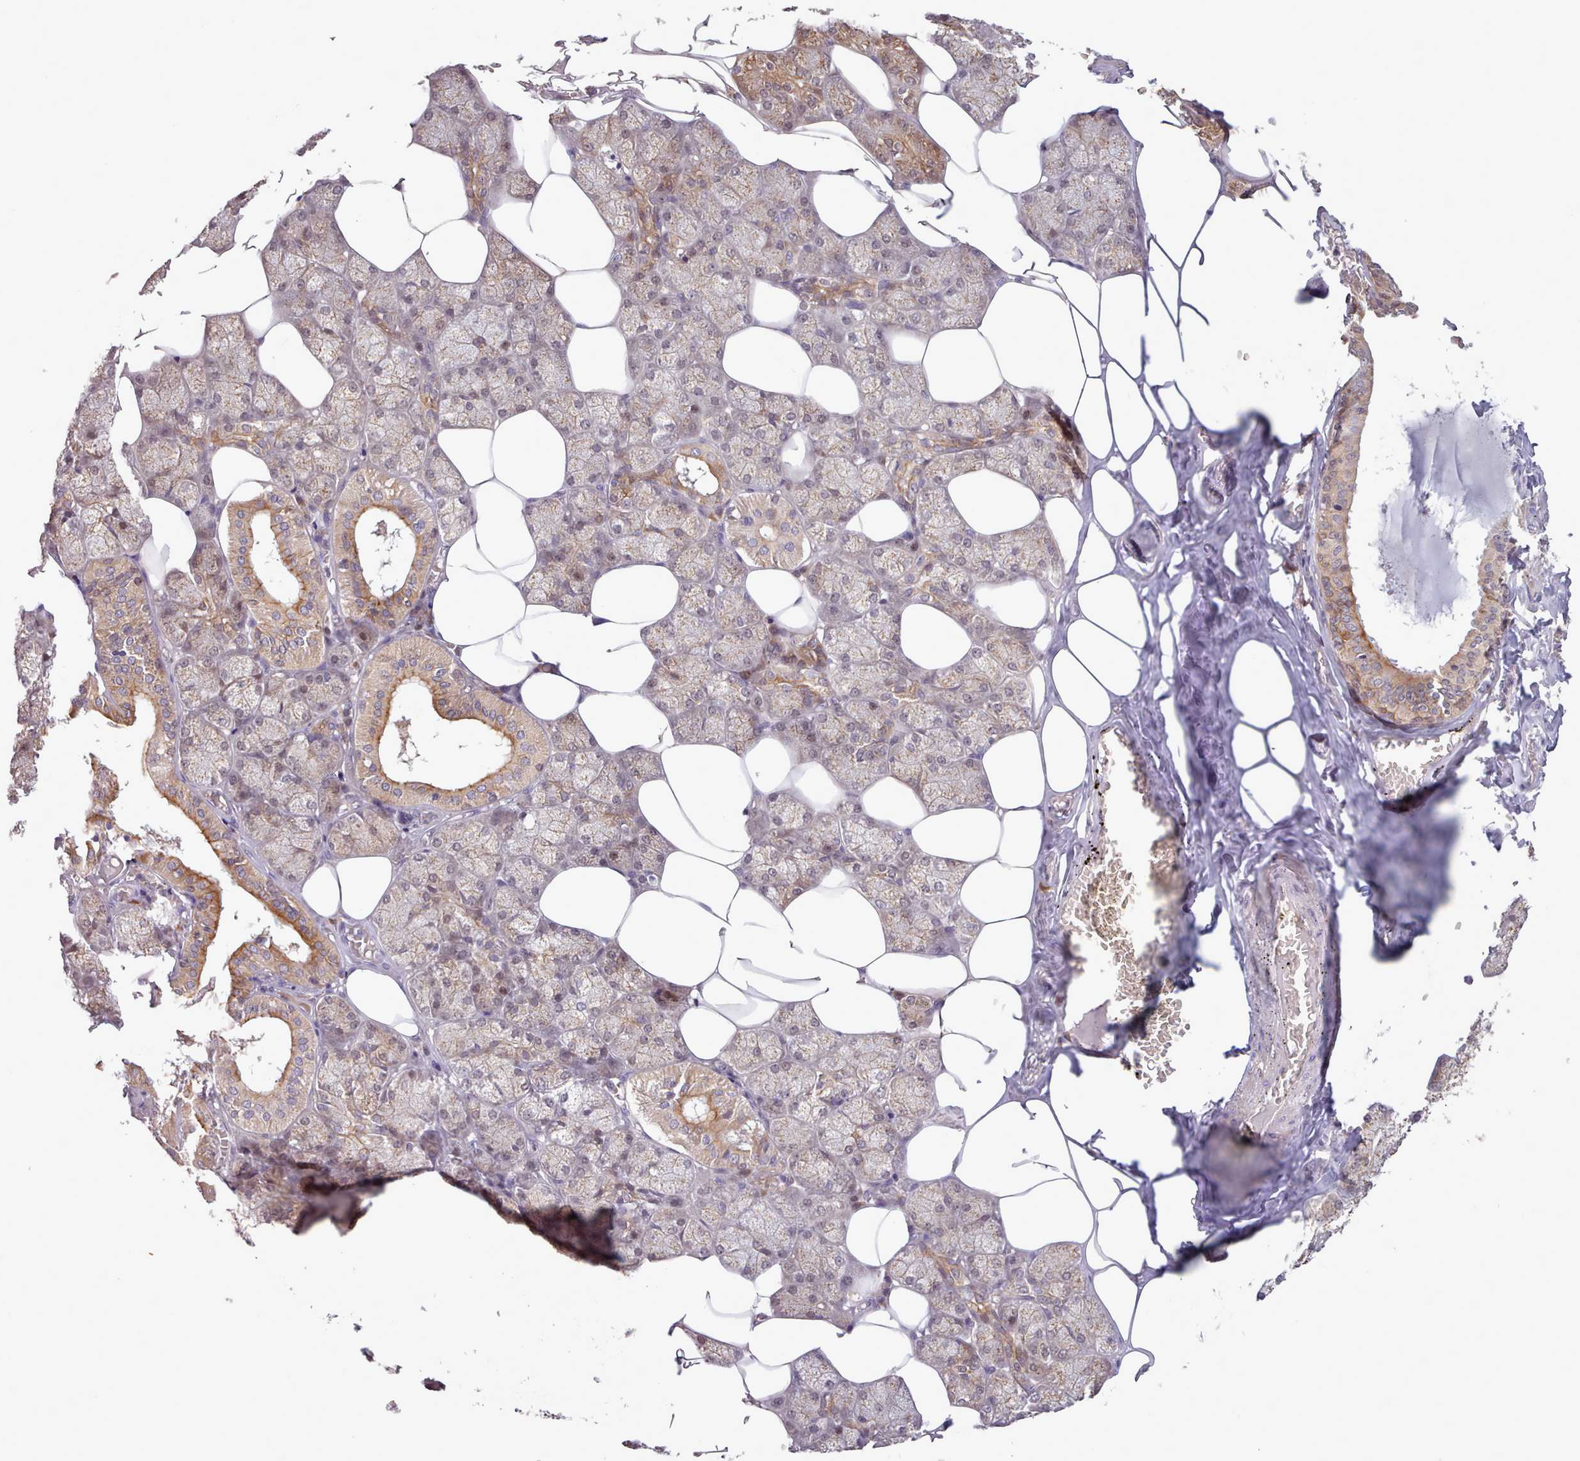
{"staining": {"intensity": "strong", "quantity": "<25%", "location": "cytoplasmic/membranous"}, "tissue": "salivary gland", "cell_type": "Glandular cells", "image_type": "normal", "snomed": [{"axis": "morphology", "description": "Normal tissue, NOS"}, {"axis": "topography", "description": "Salivary gland"}], "caption": "The image exhibits immunohistochemical staining of benign salivary gland. There is strong cytoplasmic/membranous expression is appreciated in about <25% of glandular cells. The staining was performed using DAB (3,3'-diaminobenzidine) to visualize the protein expression in brown, while the nuclei were stained in blue with hematoxylin (Magnification: 20x).", "gene": "NMRK1", "patient": {"sex": "male", "age": 62}}